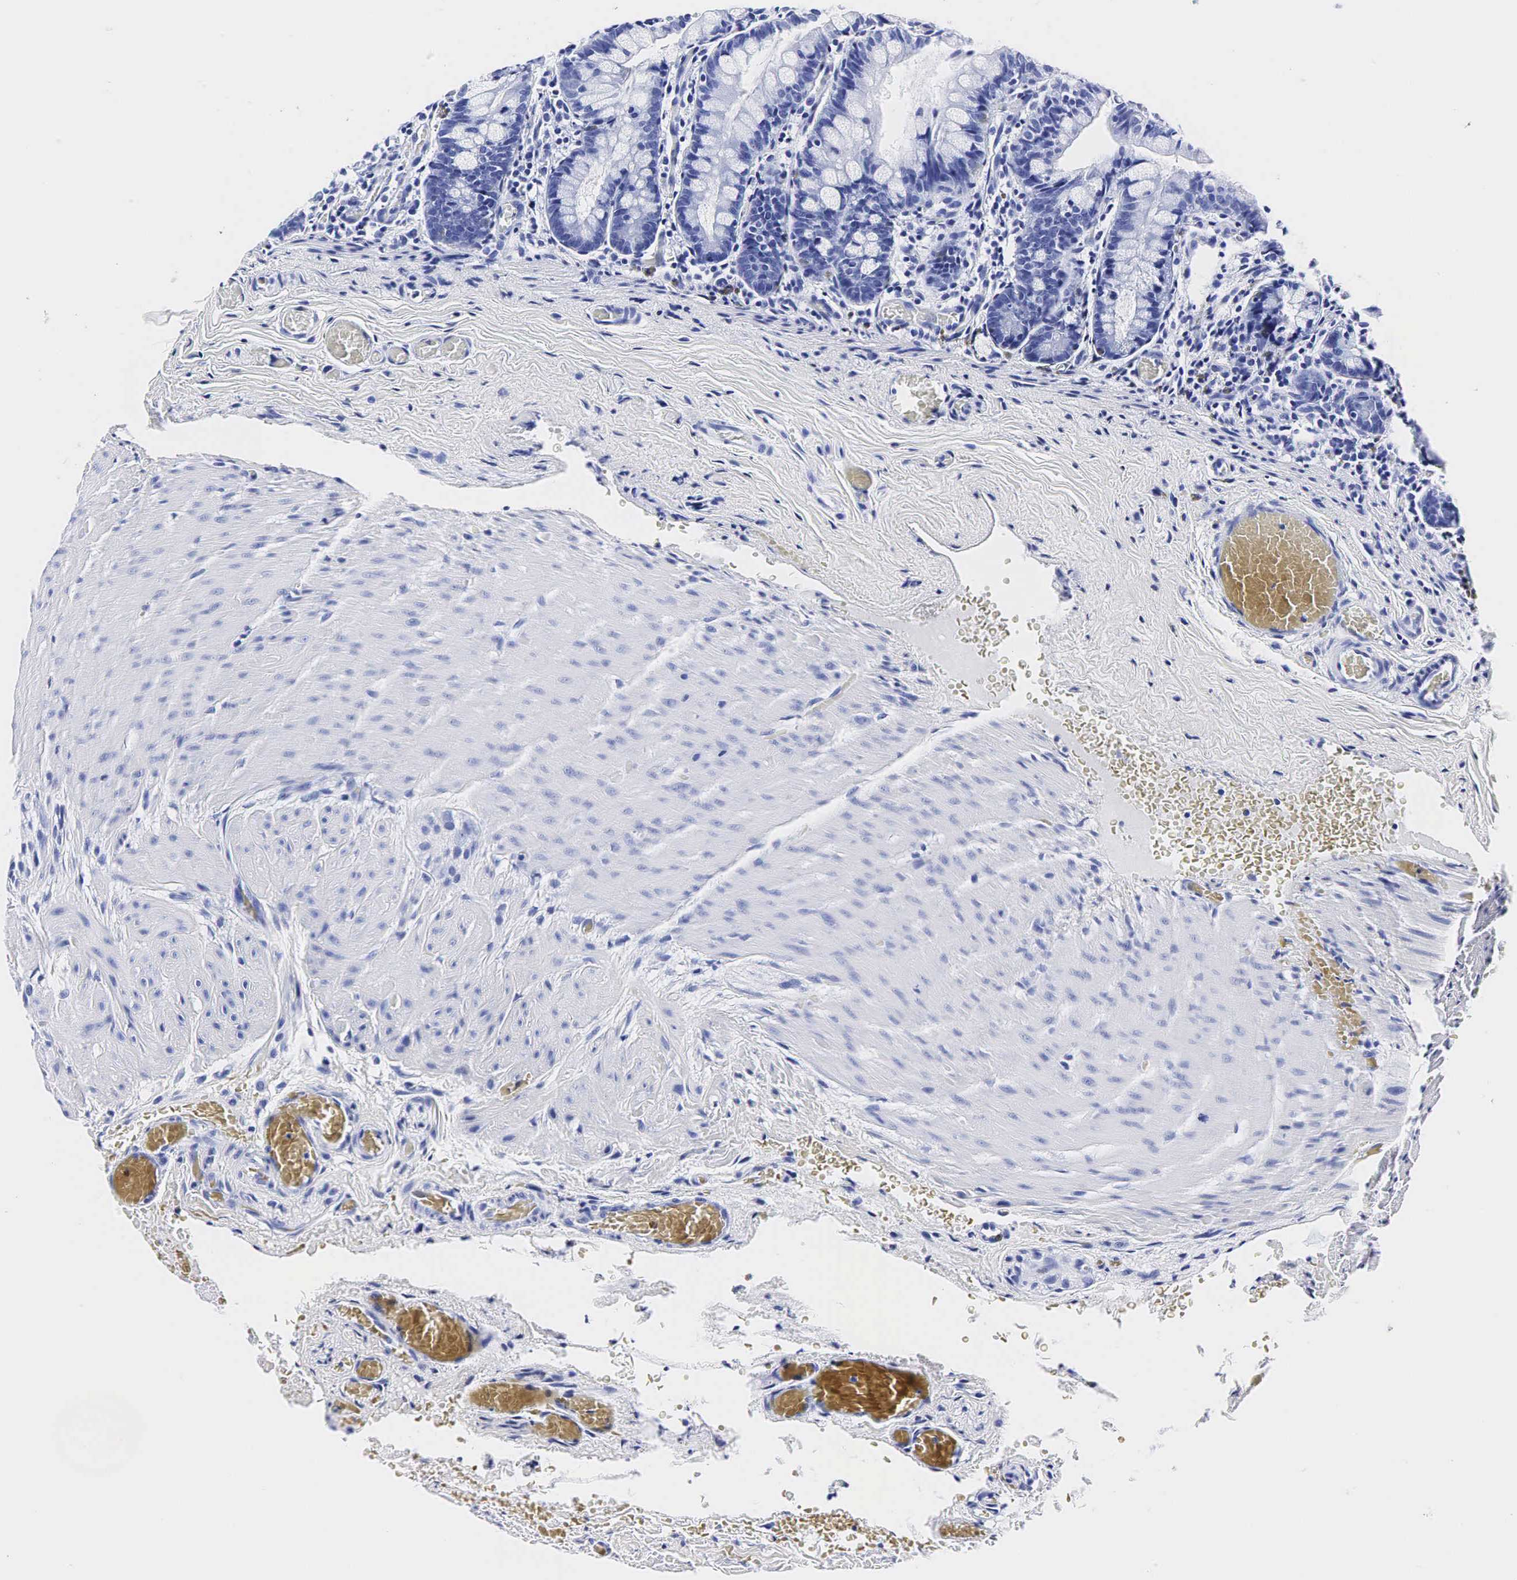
{"staining": {"intensity": "negative", "quantity": "none", "location": "none"}, "tissue": "small intestine", "cell_type": "Glandular cells", "image_type": "normal", "snomed": [{"axis": "morphology", "description": "Normal tissue, NOS"}, {"axis": "topography", "description": "Small intestine"}], "caption": "The micrograph displays no staining of glandular cells in benign small intestine. The staining is performed using DAB brown chromogen with nuclei counter-stained in using hematoxylin.", "gene": "KLK3", "patient": {"sex": "male", "age": 1}}